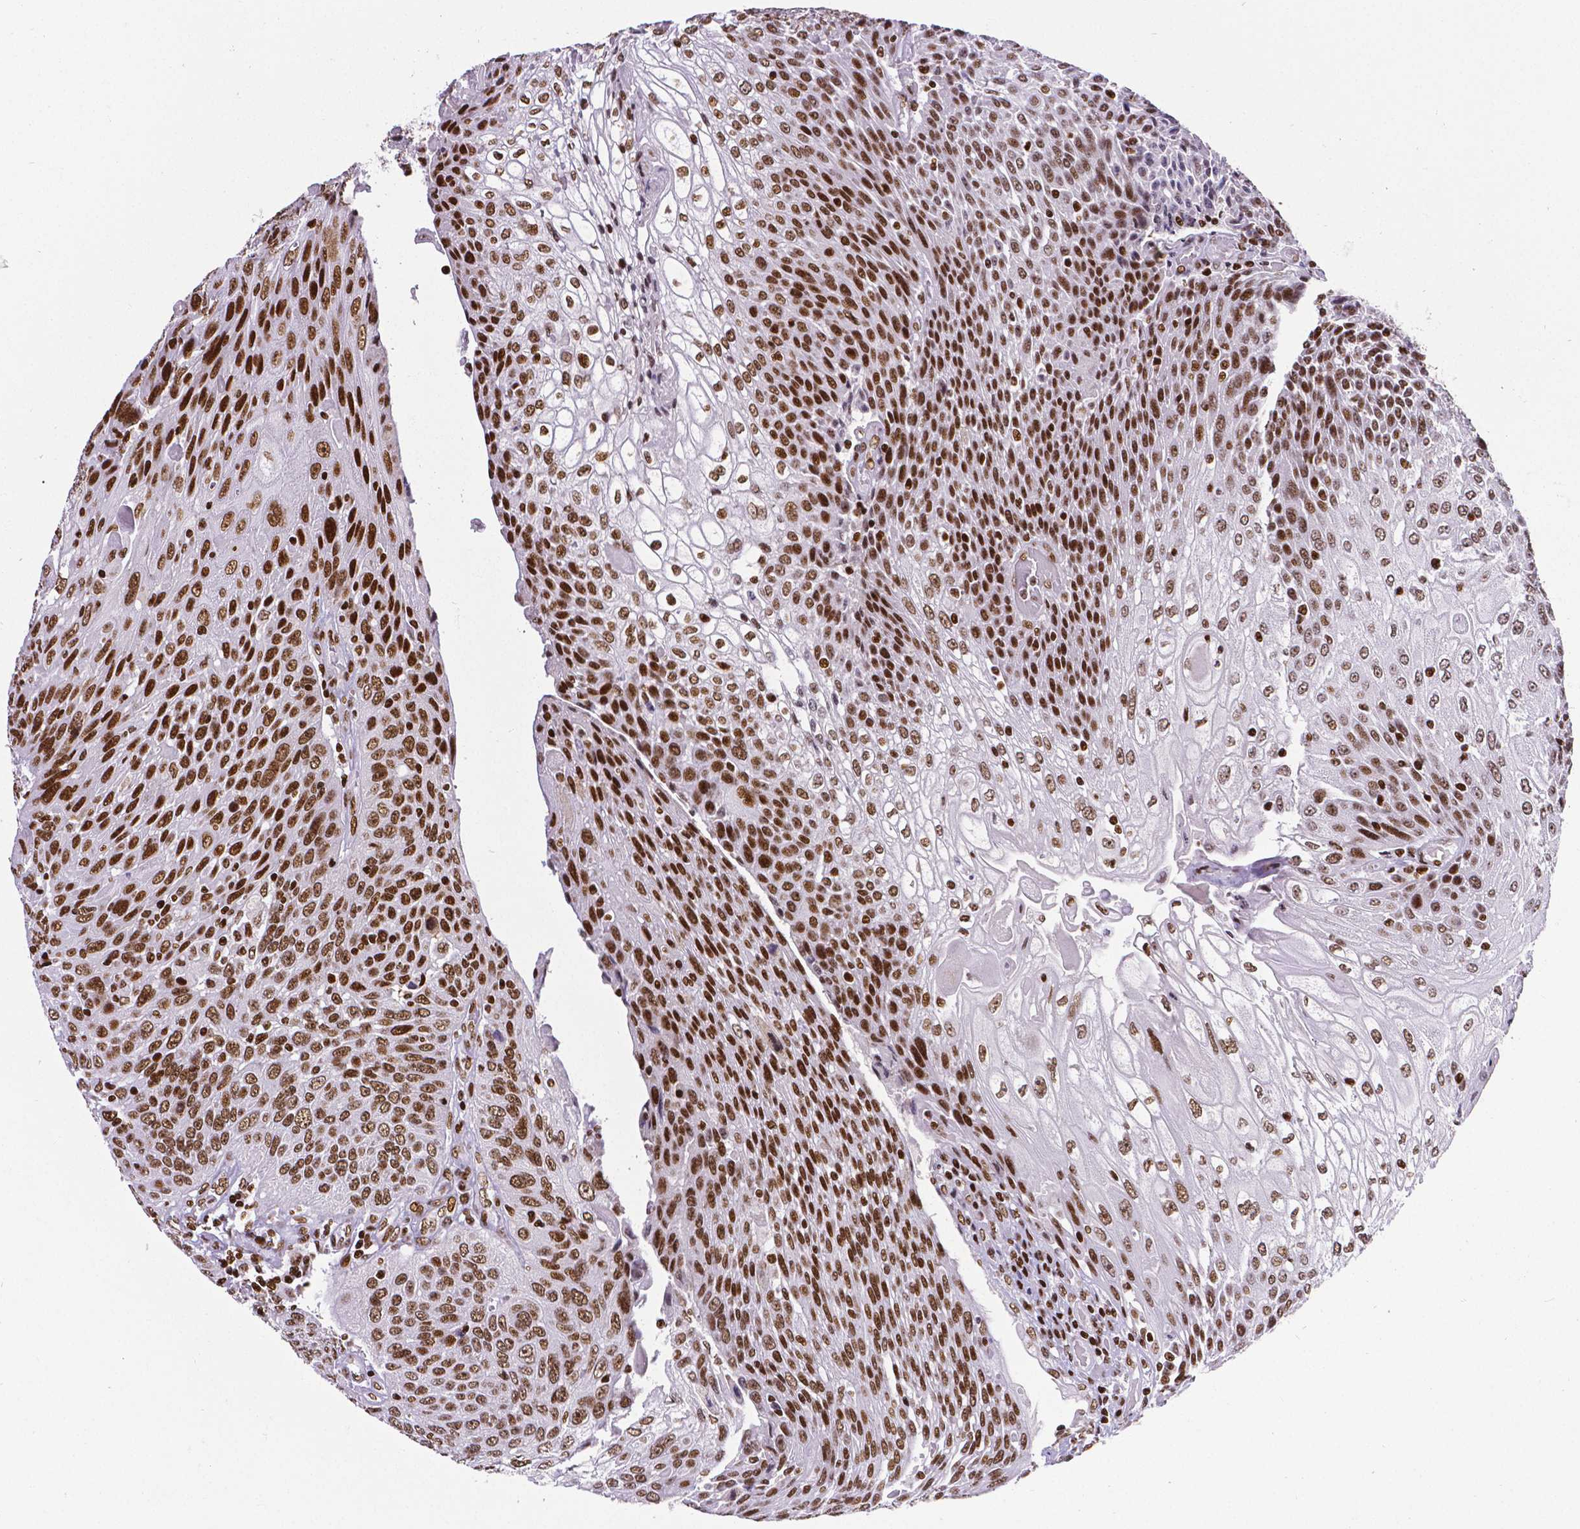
{"staining": {"intensity": "strong", "quantity": ">75%", "location": "nuclear"}, "tissue": "urothelial cancer", "cell_type": "Tumor cells", "image_type": "cancer", "snomed": [{"axis": "morphology", "description": "Urothelial carcinoma, High grade"}, {"axis": "topography", "description": "Urinary bladder"}], "caption": "Strong nuclear protein expression is appreciated in about >75% of tumor cells in high-grade urothelial carcinoma. (brown staining indicates protein expression, while blue staining denotes nuclei).", "gene": "CTCF", "patient": {"sex": "female", "age": 70}}